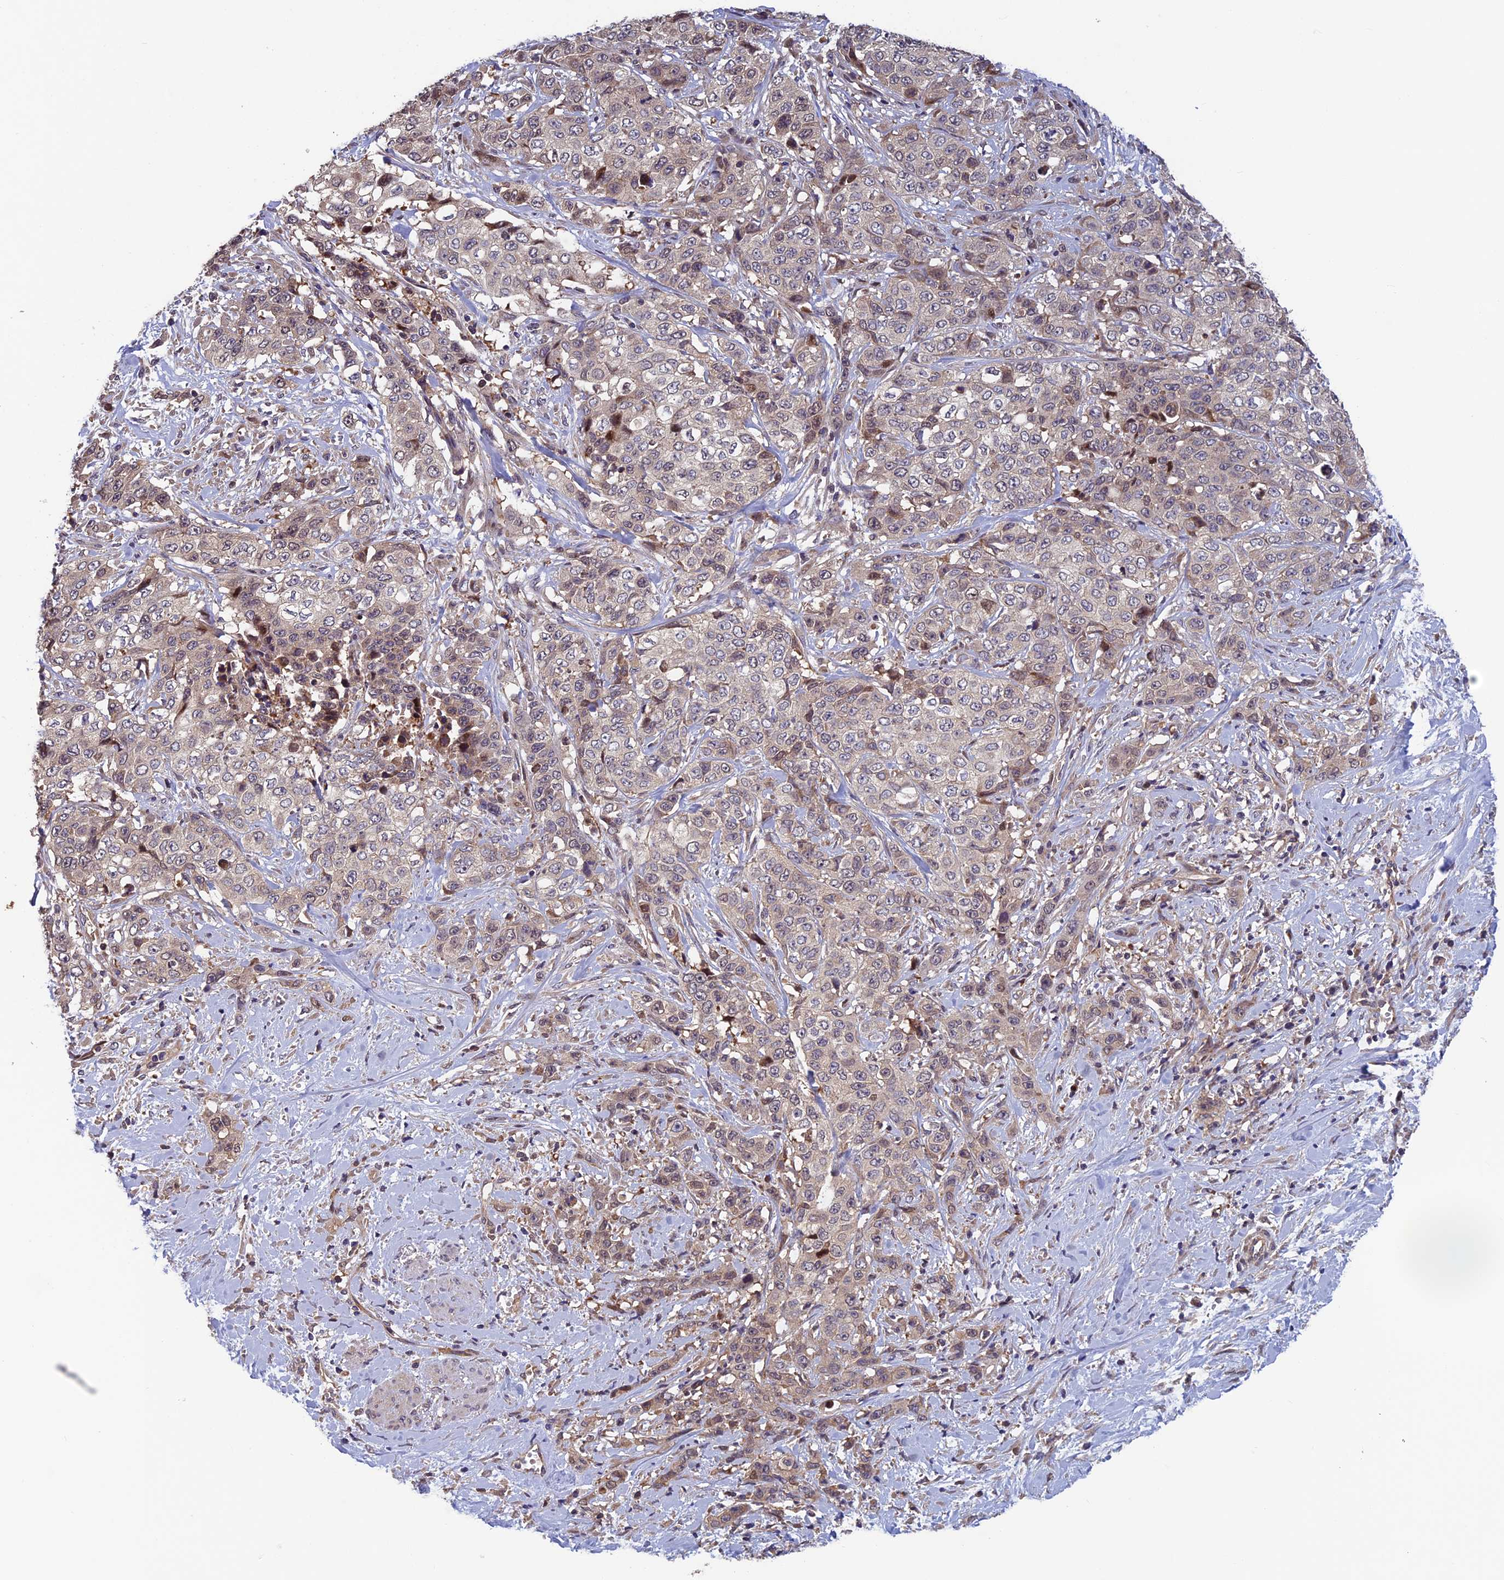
{"staining": {"intensity": "moderate", "quantity": "<25%", "location": "nuclear"}, "tissue": "stomach cancer", "cell_type": "Tumor cells", "image_type": "cancer", "snomed": [{"axis": "morphology", "description": "Adenocarcinoma, NOS"}, {"axis": "topography", "description": "Stomach, upper"}], "caption": "Moderate nuclear positivity is identified in approximately <25% of tumor cells in adenocarcinoma (stomach).", "gene": "CCDC15", "patient": {"sex": "male", "age": 62}}